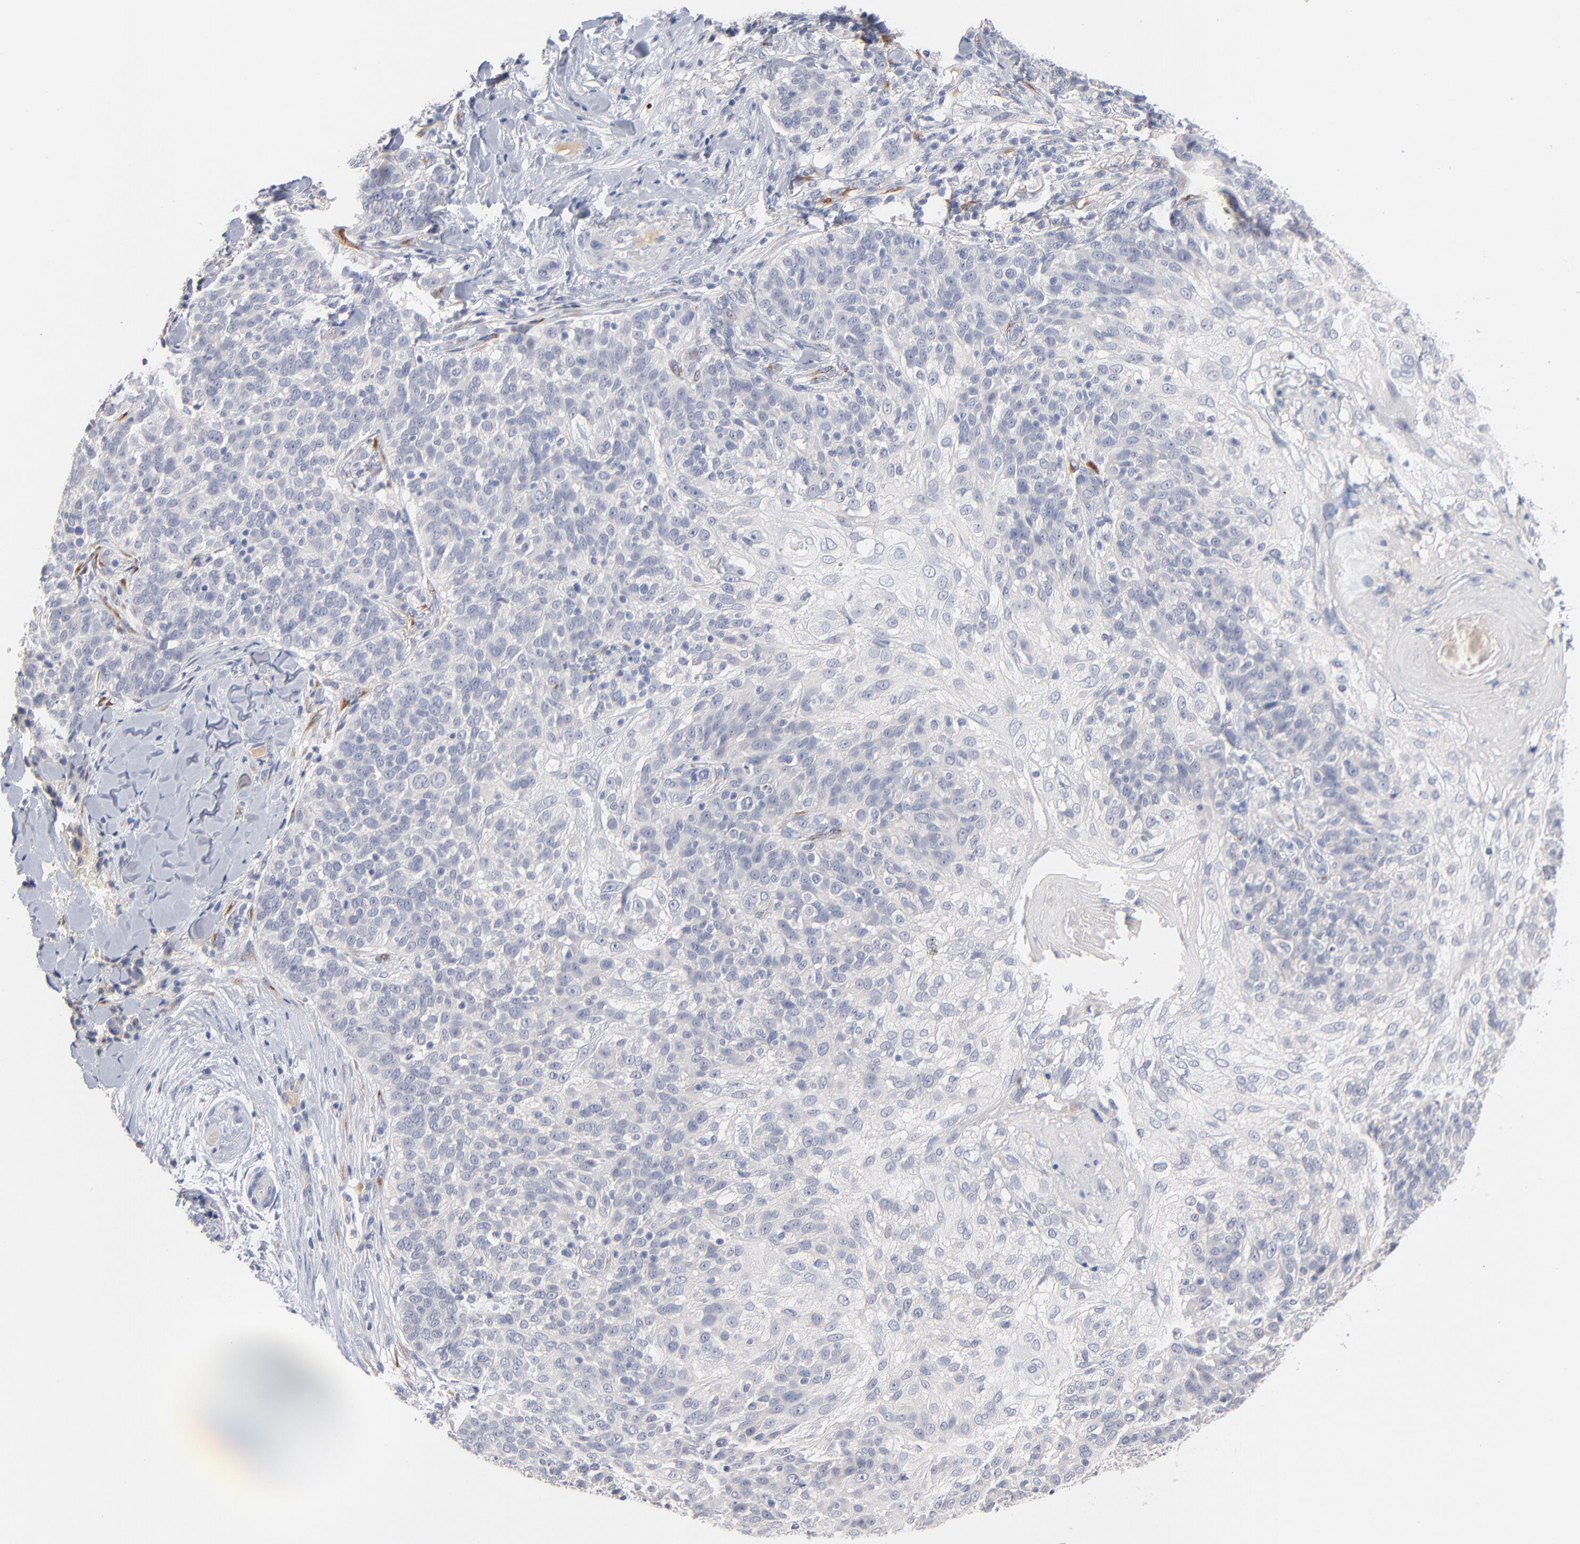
{"staining": {"intensity": "negative", "quantity": "none", "location": "none"}, "tissue": "skin cancer", "cell_type": "Tumor cells", "image_type": "cancer", "snomed": [{"axis": "morphology", "description": "Normal tissue, NOS"}, {"axis": "morphology", "description": "Squamous cell carcinoma, NOS"}, {"axis": "topography", "description": "Skin"}], "caption": "Immunohistochemistry of human skin cancer (squamous cell carcinoma) demonstrates no staining in tumor cells.", "gene": "F12", "patient": {"sex": "female", "age": 83}}